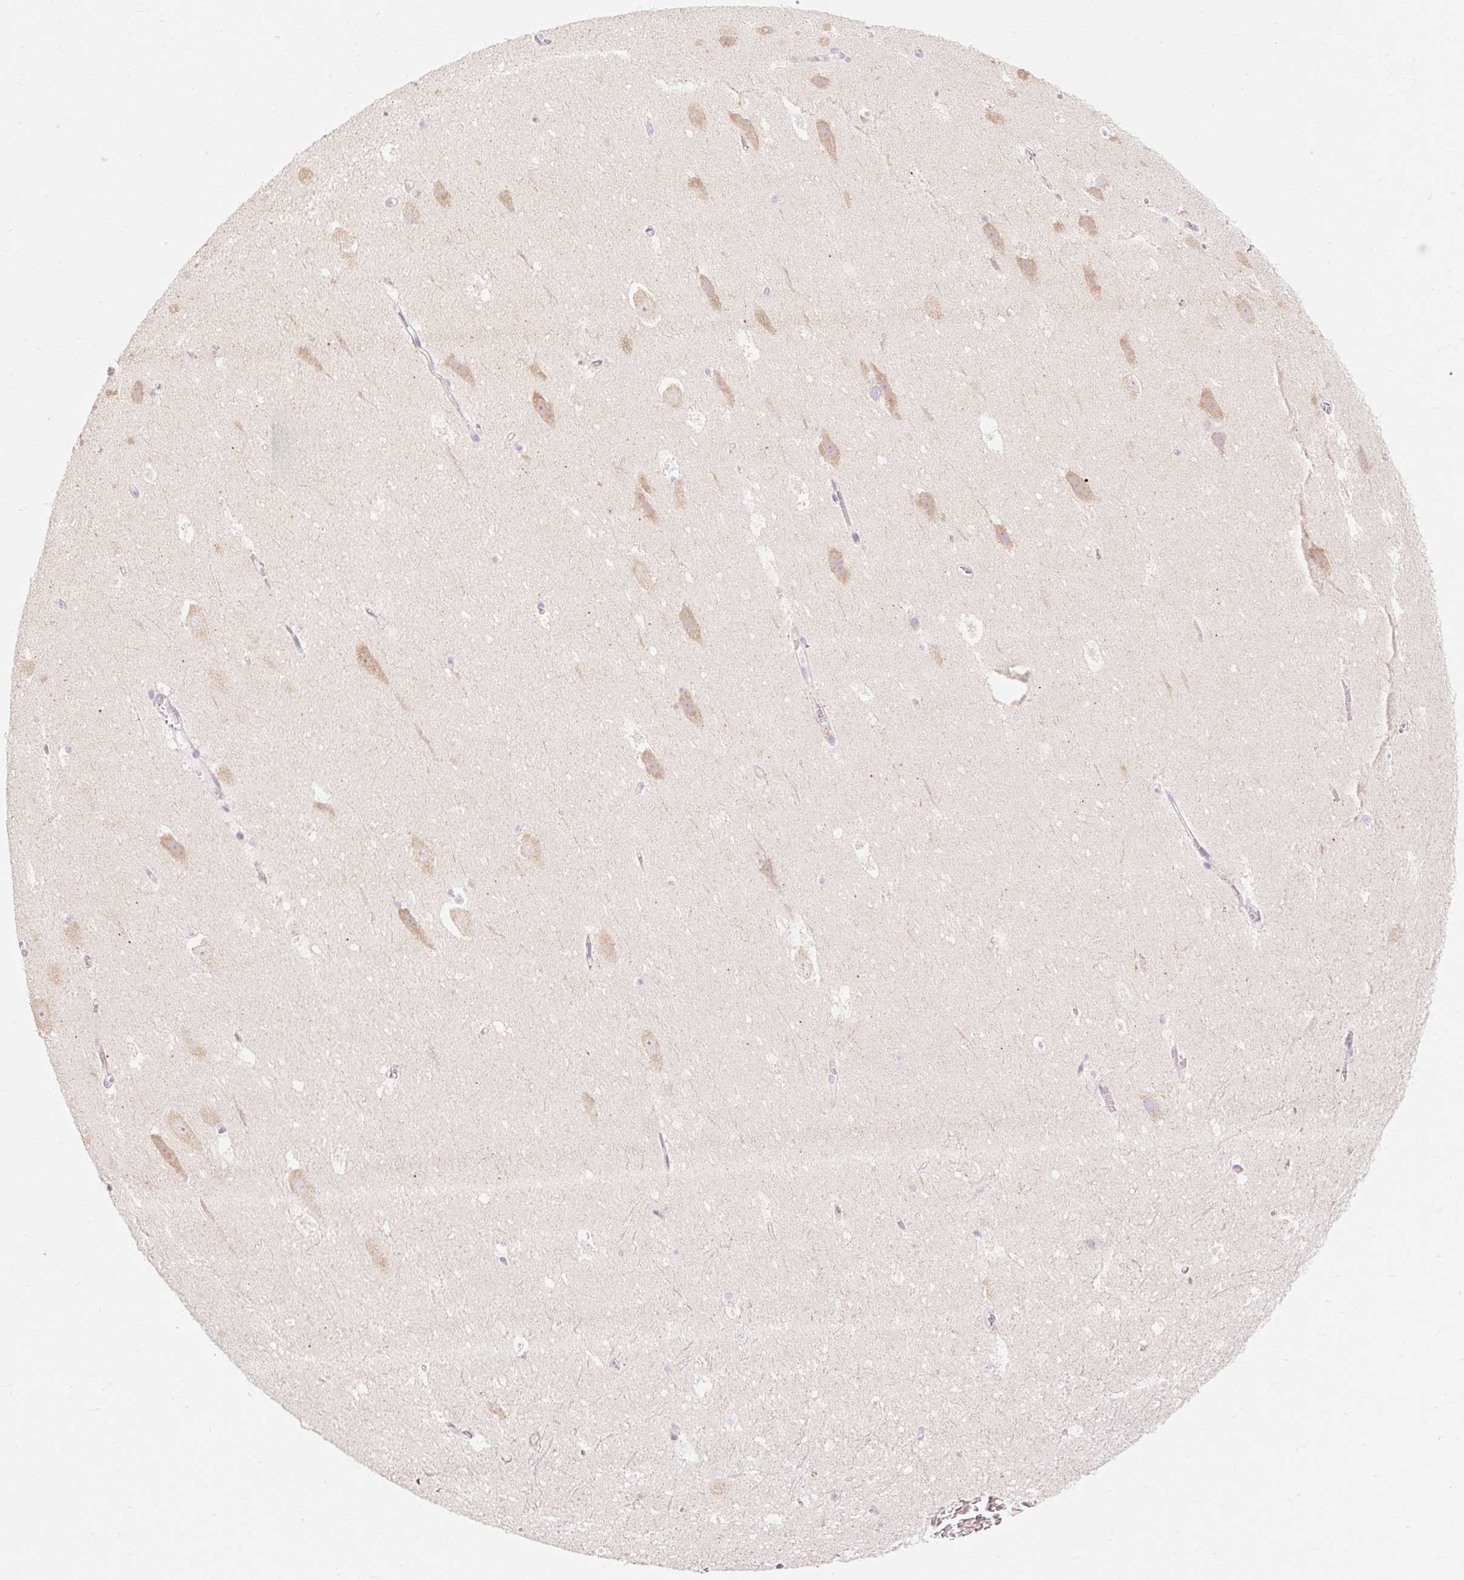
{"staining": {"intensity": "negative", "quantity": "none", "location": "none"}, "tissue": "hippocampus", "cell_type": "Glial cells", "image_type": "normal", "snomed": [{"axis": "morphology", "description": "Normal tissue, NOS"}, {"axis": "topography", "description": "Hippocampus"}], "caption": "The photomicrograph exhibits no significant expression in glial cells of hippocampus. (DAB immunohistochemistry (IHC), high magnification).", "gene": "MYO1D", "patient": {"sex": "female", "age": 42}}